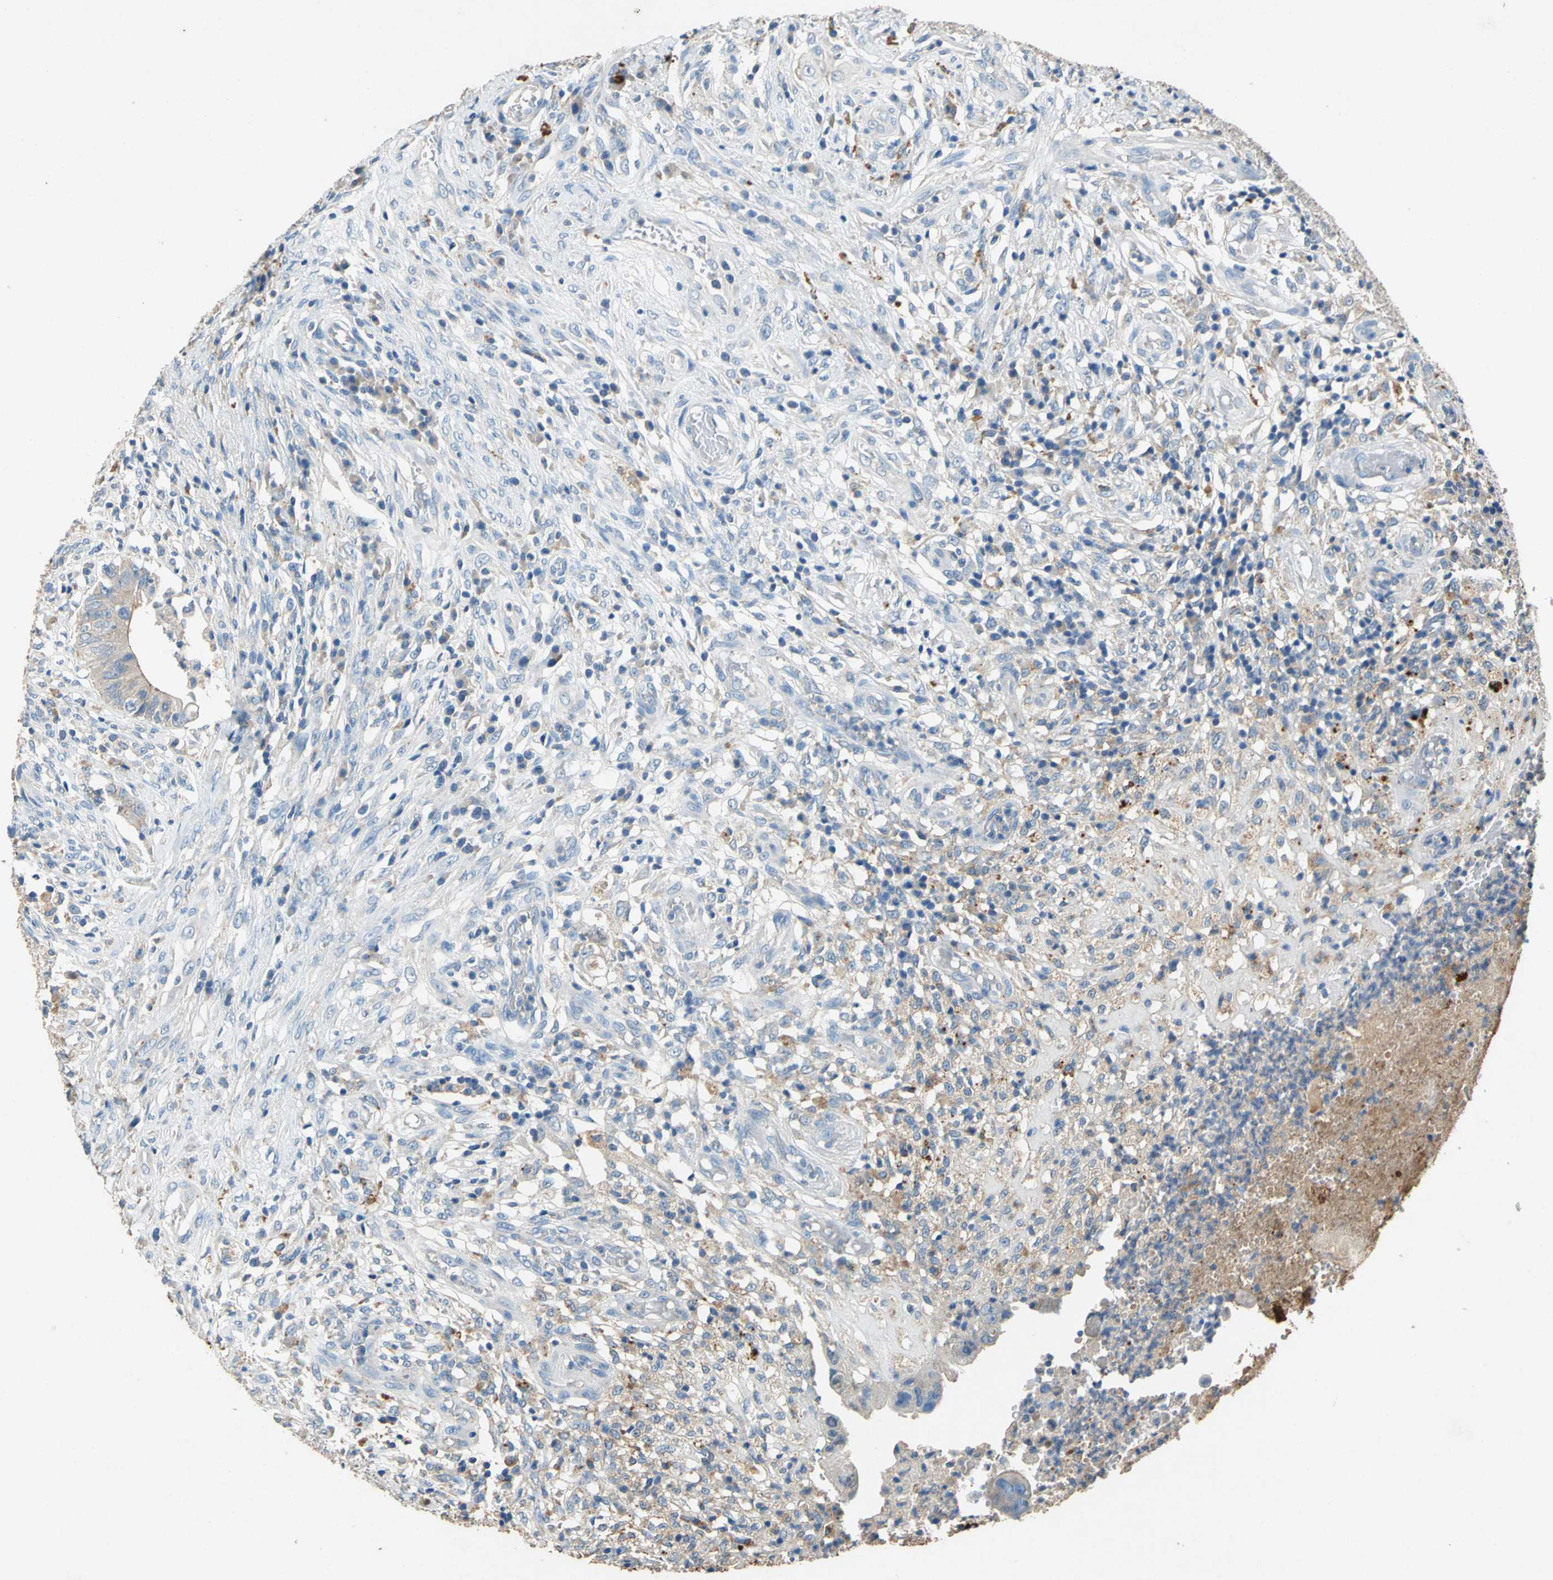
{"staining": {"intensity": "weak", "quantity": ">75%", "location": "cytoplasmic/membranous"}, "tissue": "colorectal cancer", "cell_type": "Tumor cells", "image_type": "cancer", "snomed": [{"axis": "morphology", "description": "Adenocarcinoma, NOS"}, {"axis": "topography", "description": "Rectum"}], "caption": "A brown stain labels weak cytoplasmic/membranous expression of a protein in colorectal adenocarcinoma tumor cells. Immunohistochemistry (ihc) stains the protein in brown and the nuclei are stained blue.", "gene": "ADAMTS5", "patient": {"sex": "female", "age": 71}}